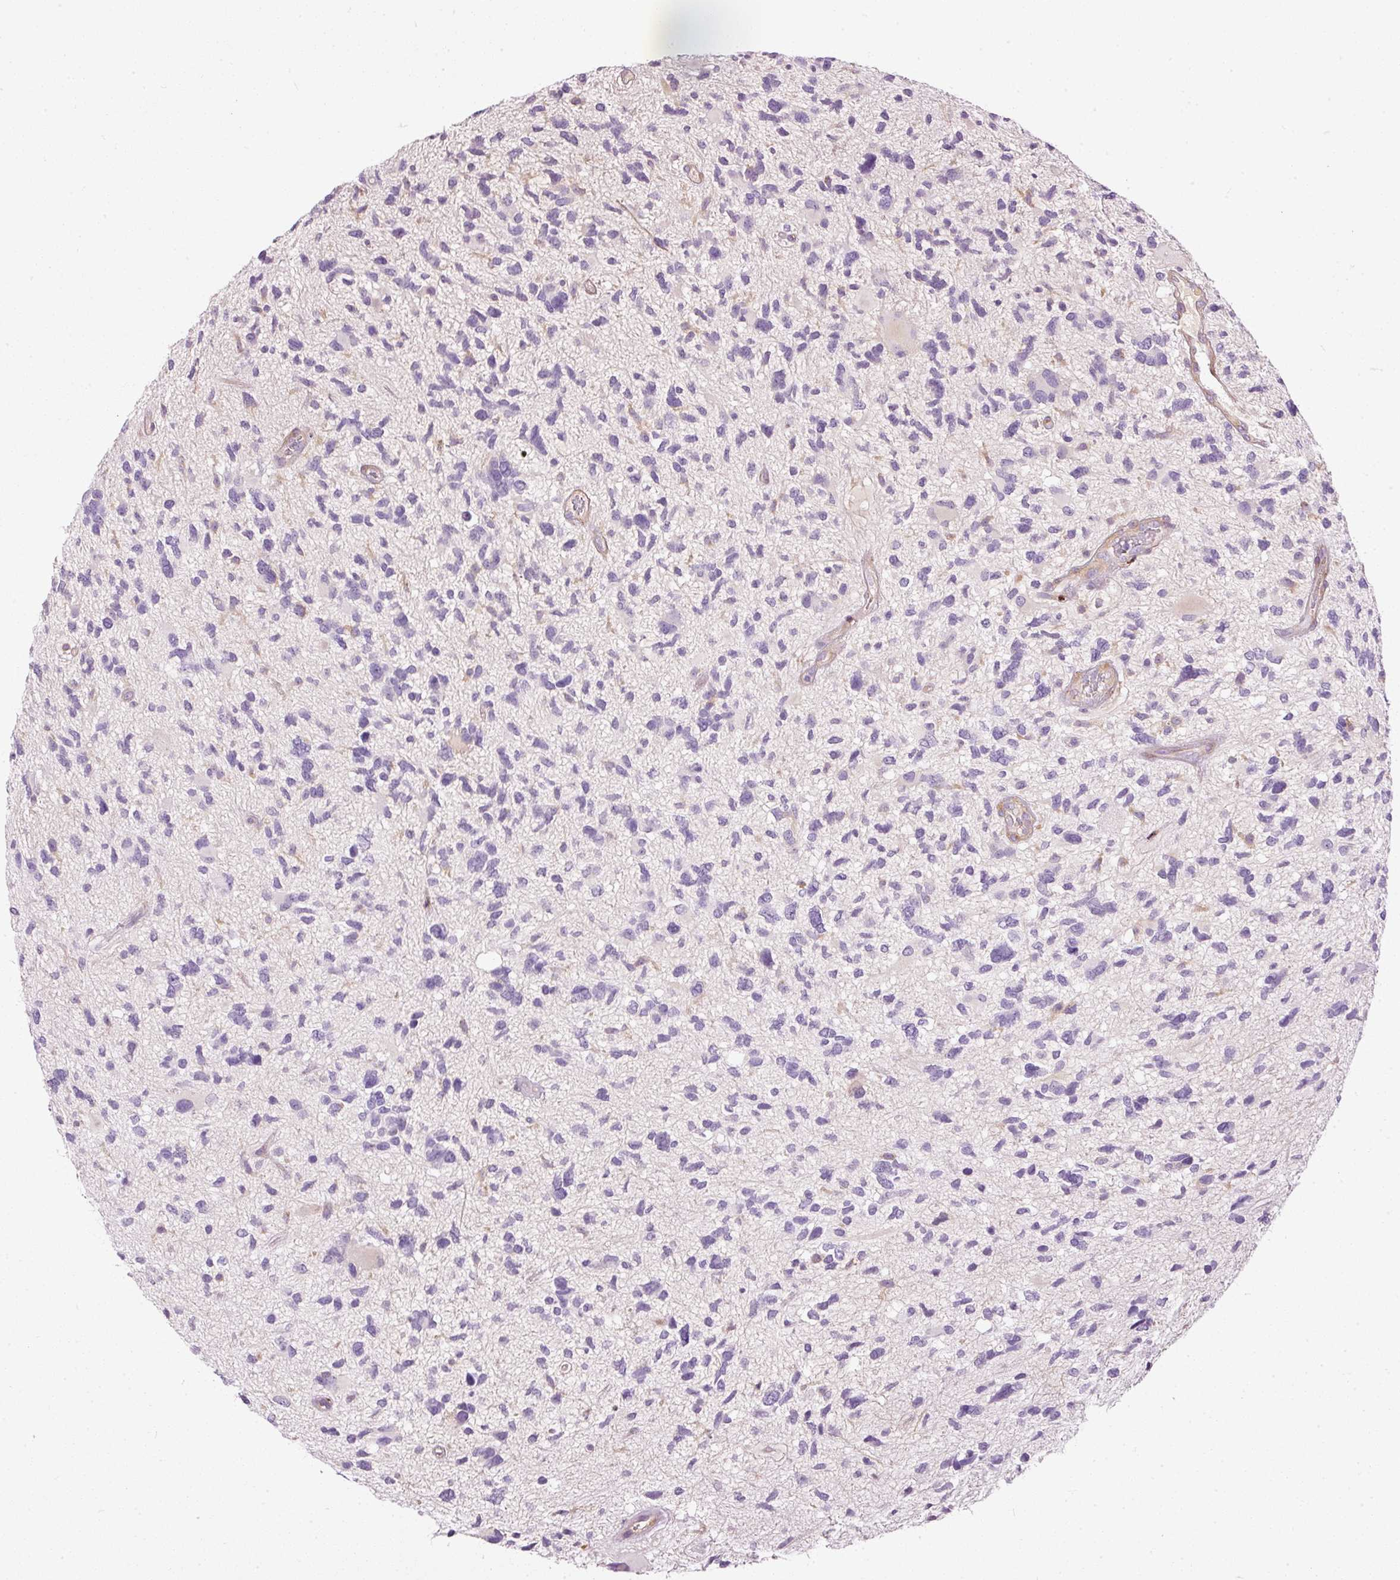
{"staining": {"intensity": "negative", "quantity": "none", "location": "none"}, "tissue": "glioma", "cell_type": "Tumor cells", "image_type": "cancer", "snomed": [{"axis": "morphology", "description": "Glioma, malignant, High grade"}, {"axis": "topography", "description": "Brain"}], "caption": "The immunohistochemistry image has no significant positivity in tumor cells of malignant high-grade glioma tissue.", "gene": "PAQR9", "patient": {"sex": "female", "age": 11}}